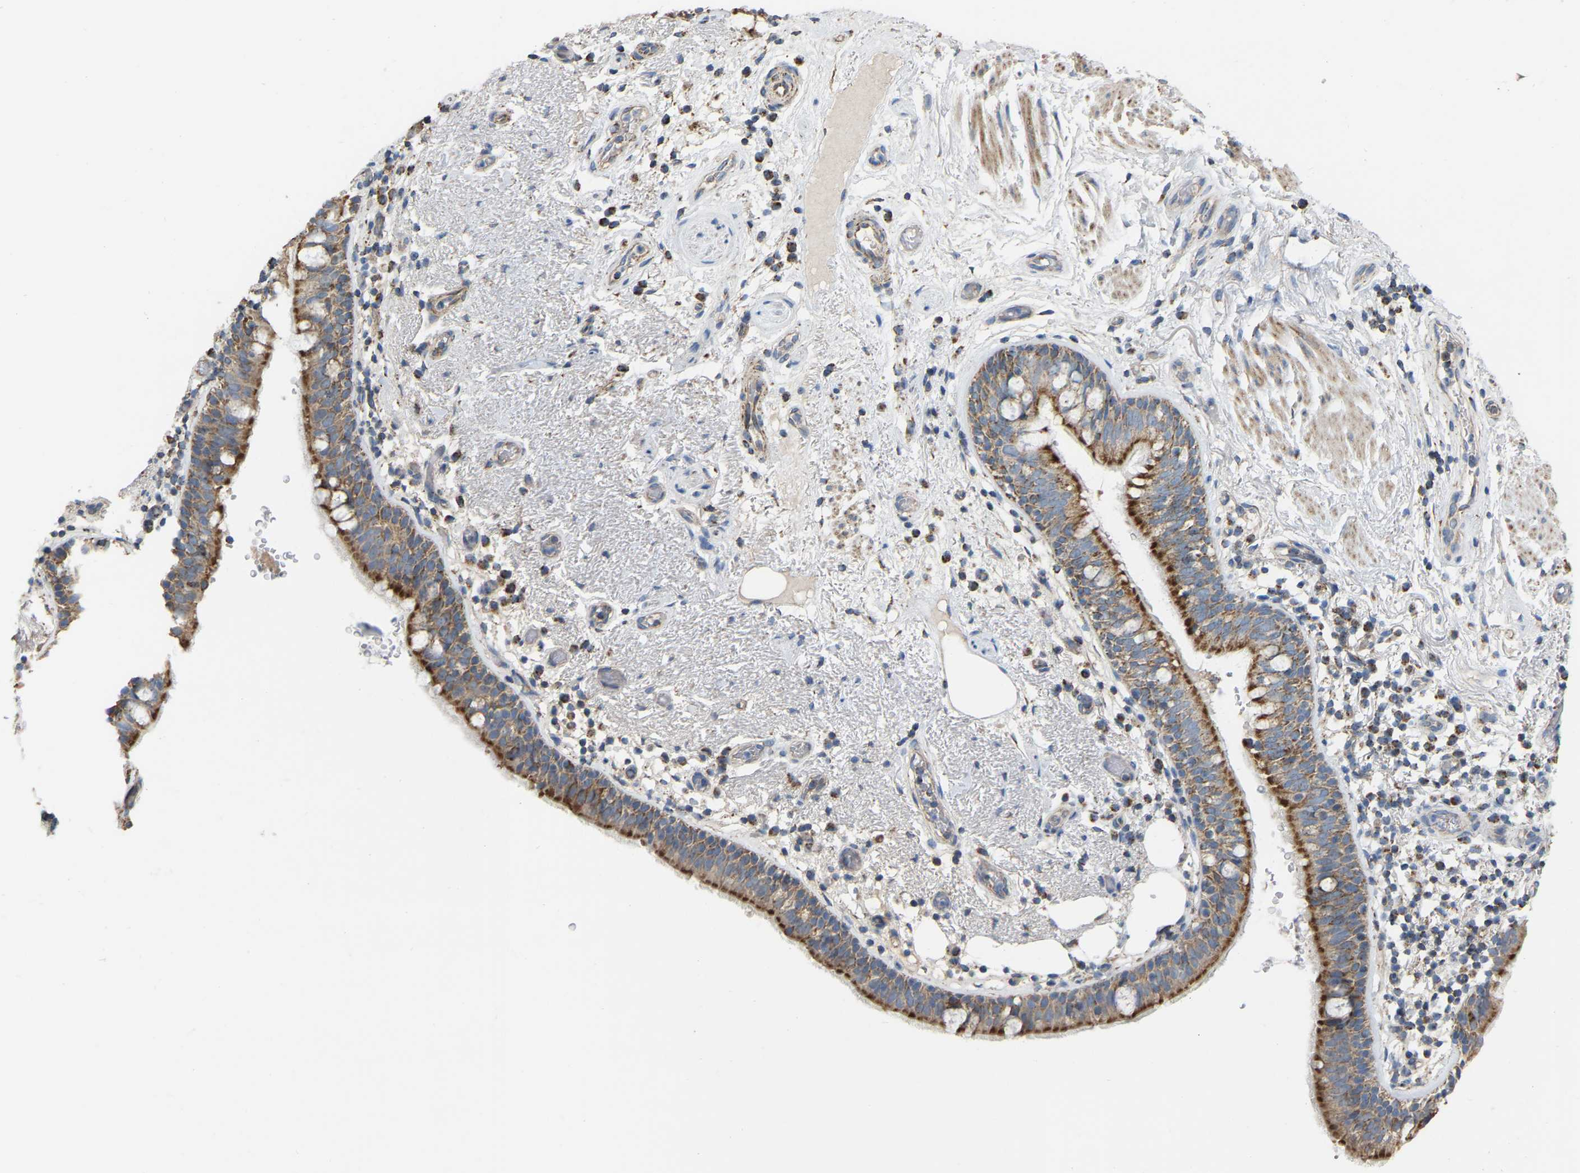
{"staining": {"intensity": "strong", "quantity": ">75%", "location": "cytoplasmic/membranous"}, "tissue": "bronchus", "cell_type": "Respiratory epithelial cells", "image_type": "normal", "snomed": [{"axis": "morphology", "description": "Normal tissue, NOS"}, {"axis": "morphology", "description": "Inflammation, NOS"}, {"axis": "topography", "description": "Cartilage tissue"}, {"axis": "topography", "description": "Bronchus"}], "caption": "Bronchus stained with a brown dye exhibits strong cytoplasmic/membranous positive expression in about >75% of respiratory epithelial cells.", "gene": "CBLB", "patient": {"sex": "male", "age": 77}}